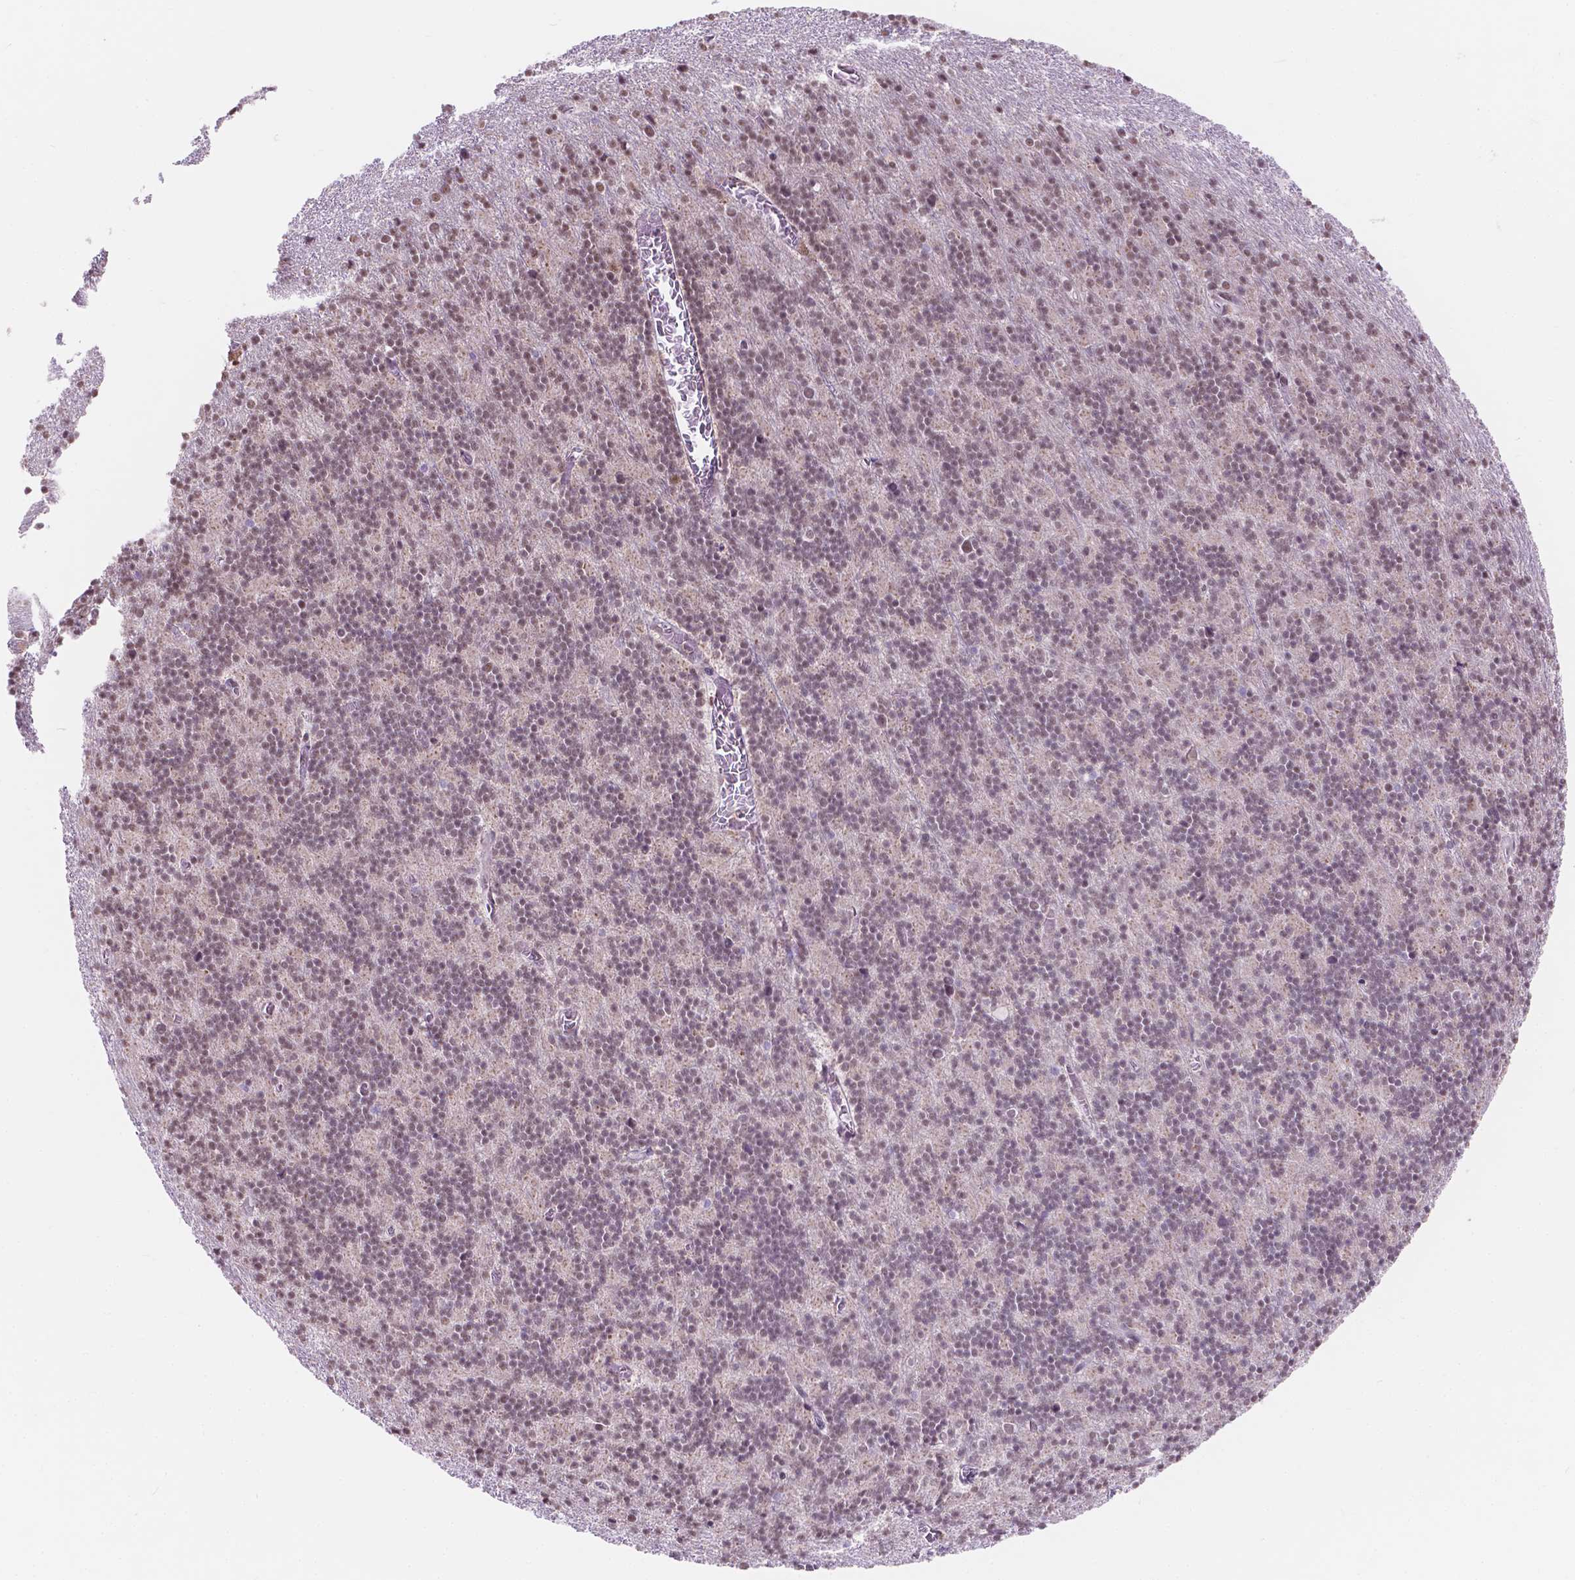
{"staining": {"intensity": "weak", "quantity": "25%-75%", "location": "nuclear"}, "tissue": "cerebellum", "cell_type": "Cells in granular layer", "image_type": "normal", "snomed": [{"axis": "morphology", "description": "Normal tissue, NOS"}, {"axis": "topography", "description": "Cerebellum"}], "caption": "A brown stain highlights weak nuclear expression of a protein in cells in granular layer of benign human cerebellum. The protein is shown in brown color, while the nuclei are stained blue.", "gene": "BCAS2", "patient": {"sex": "male", "age": 70}}